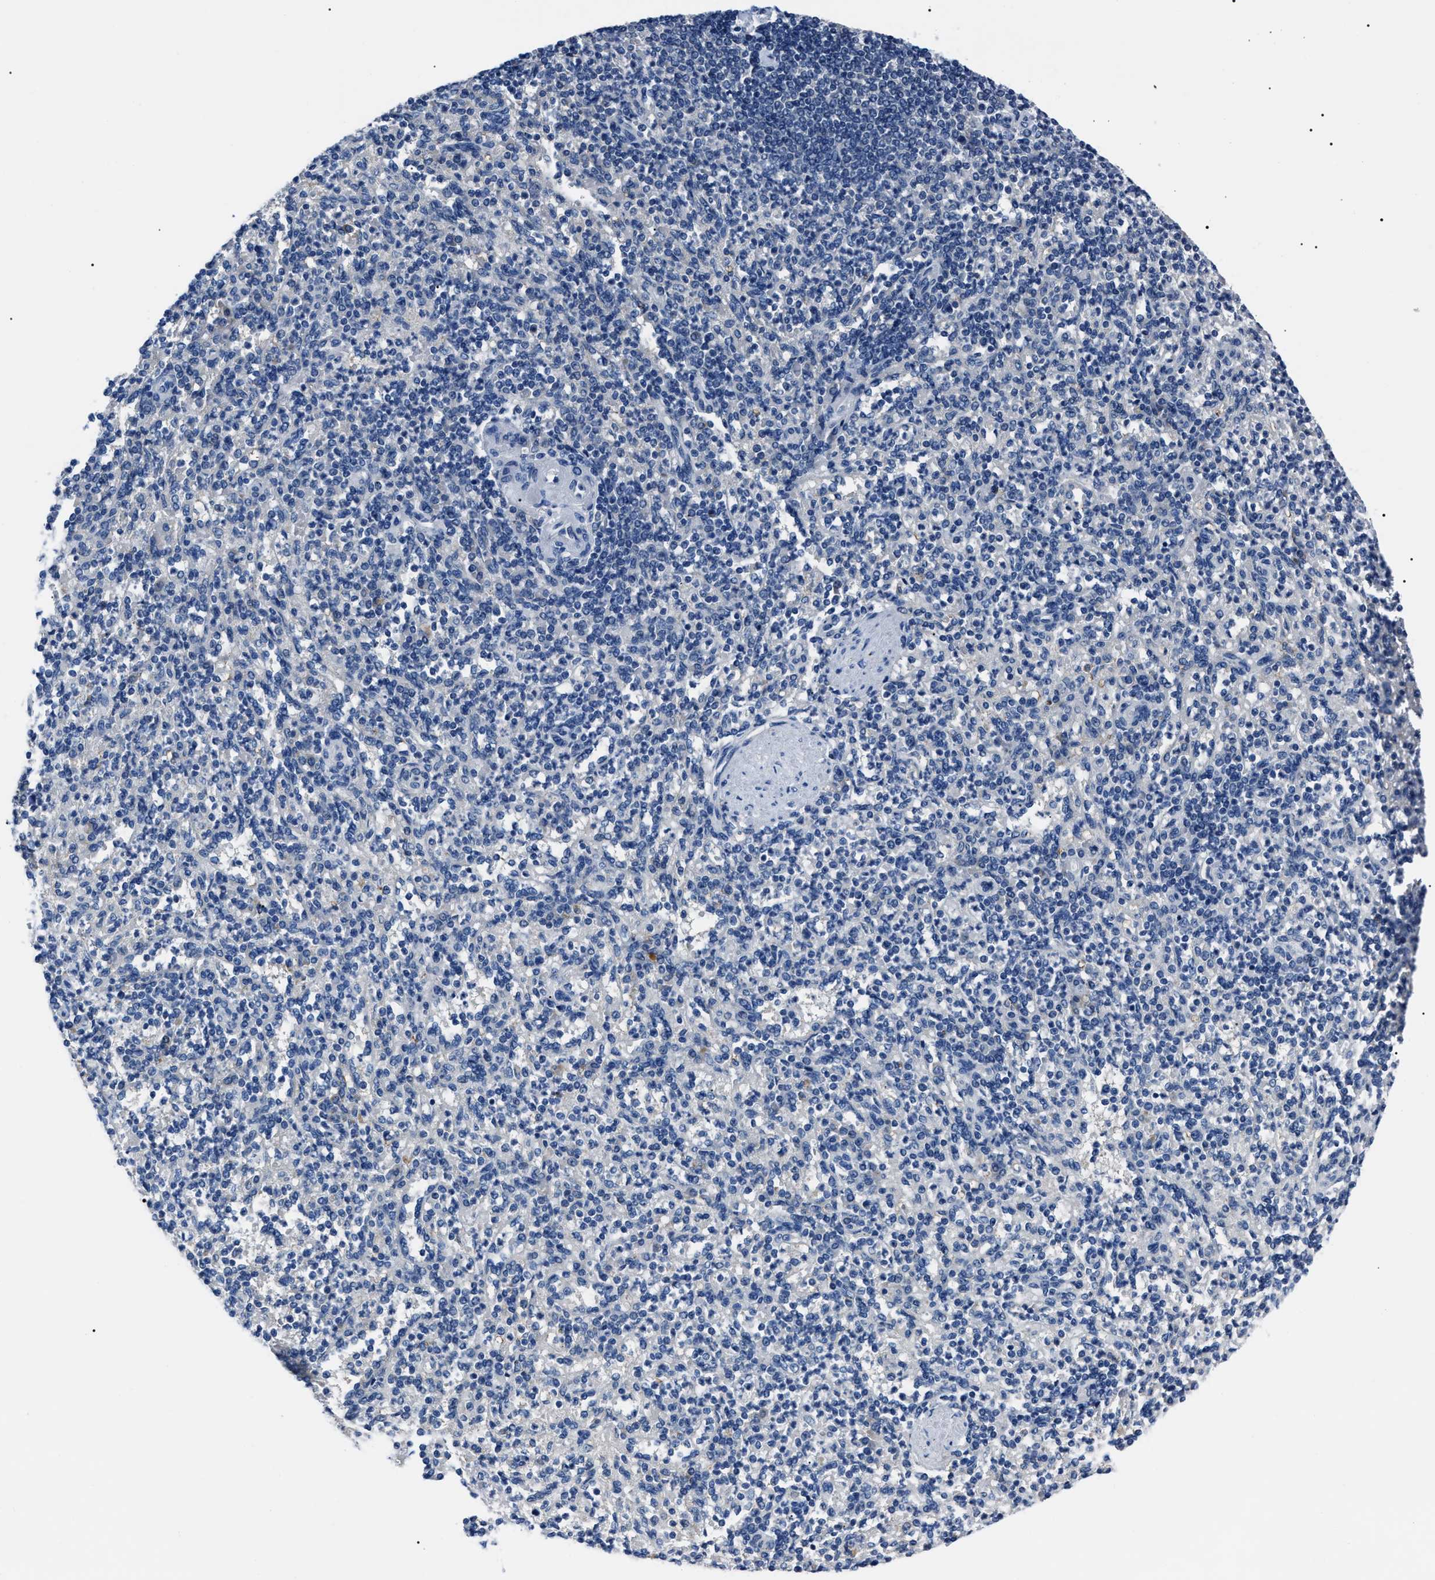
{"staining": {"intensity": "negative", "quantity": "none", "location": "none"}, "tissue": "spleen", "cell_type": "Cells in red pulp", "image_type": "normal", "snomed": [{"axis": "morphology", "description": "Normal tissue, NOS"}, {"axis": "topography", "description": "Spleen"}], "caption": "IHC histopathology image of benign spleen: spleen stained with DAB (3,3'-diaminobenzidine) reveals no significant protein expression in cells in red pulp.", "gene": "LRWD1", "patient": {"sex": "female", "age": 74}}